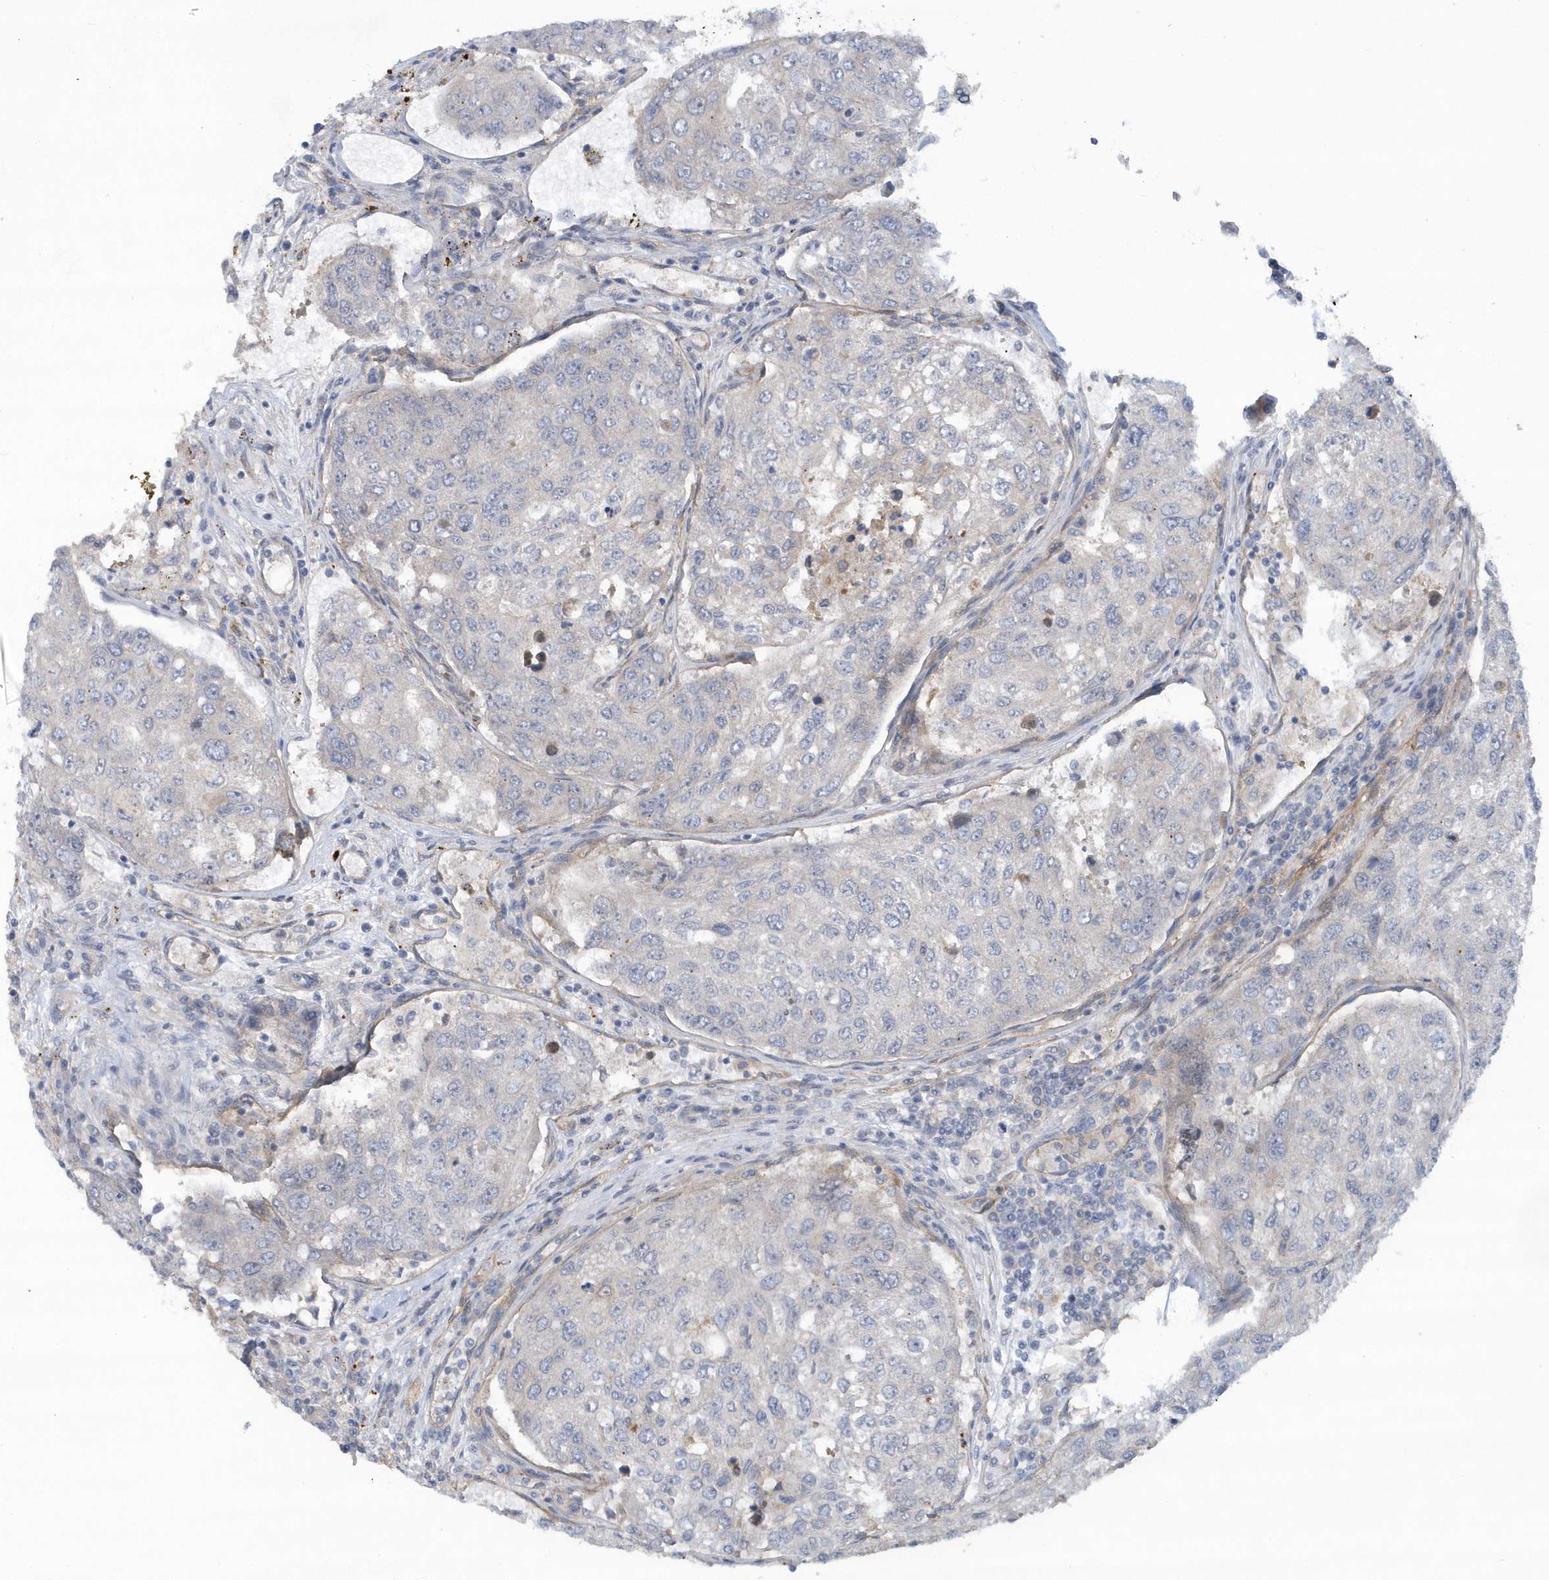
{"staining": {"intensity": "negative", "quantity": "none", "location": "none"}, "tissue": "urothelial cancer", "cell_type": "Tumor cells", "image_type": "cancer", "snomed": [{"axis": "morphology", "description": "Urothelial carcinoma, High grade"}, {"axis": "topography", "description": "Lymph node"}, {"axis": "topography", "description": "Urinary bladder"}], "caption": "Micrograph shows no significant protein expression in tumor cells of urothelial cancer. The staining was performed using DAB to visualize the protein expression in brown, while the nuclei were stained in blue with hematoxylin (Magnification: 20x).", "gene": "RAI14", "patient": {"sex": "male", "age": 51}}